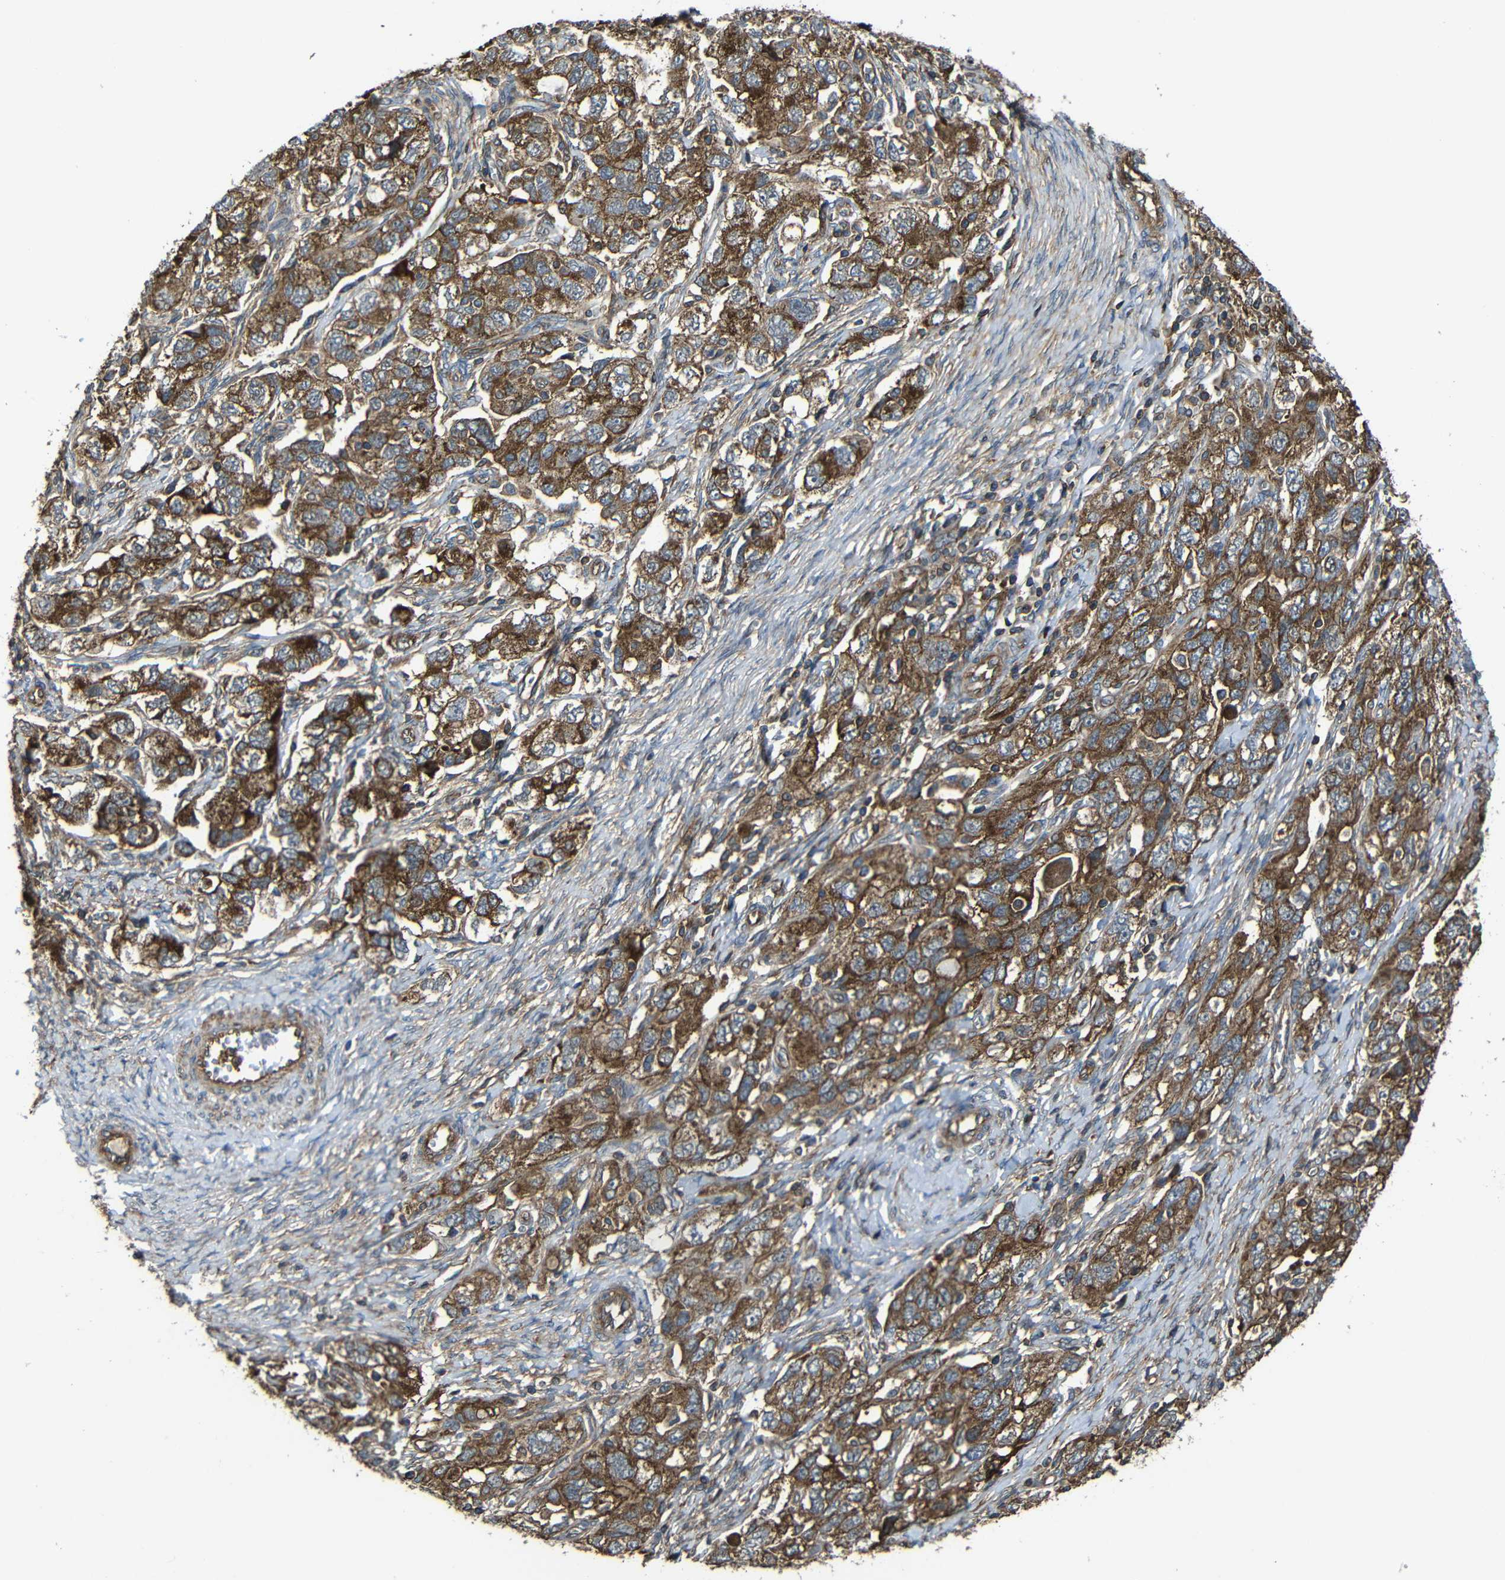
{"staining": {"intensity": "strong", "quantity": ">75%", "location": "cytoplasmic/membranous"}, "tissue": "ovarian cancer", "cell_type": "Tumor cells", "image_type": "cancer", "snomed": [{"axis": "morphology", "description": "Carcinoma, NOS"}, {"axis": "morphology", "description": "Cystadenocarcinoma, serous, NOS"}, {"axis": "topography", "description": "Ovary"}], "caption": "Strong cytoplasmic/membranous protein expression is appreciated in about >75% of tumor cells in ovarian cancer (serous cystadenocarcinoma).", "gene": "PTCH1", "patient": {"sex": "female", "age": 69}}